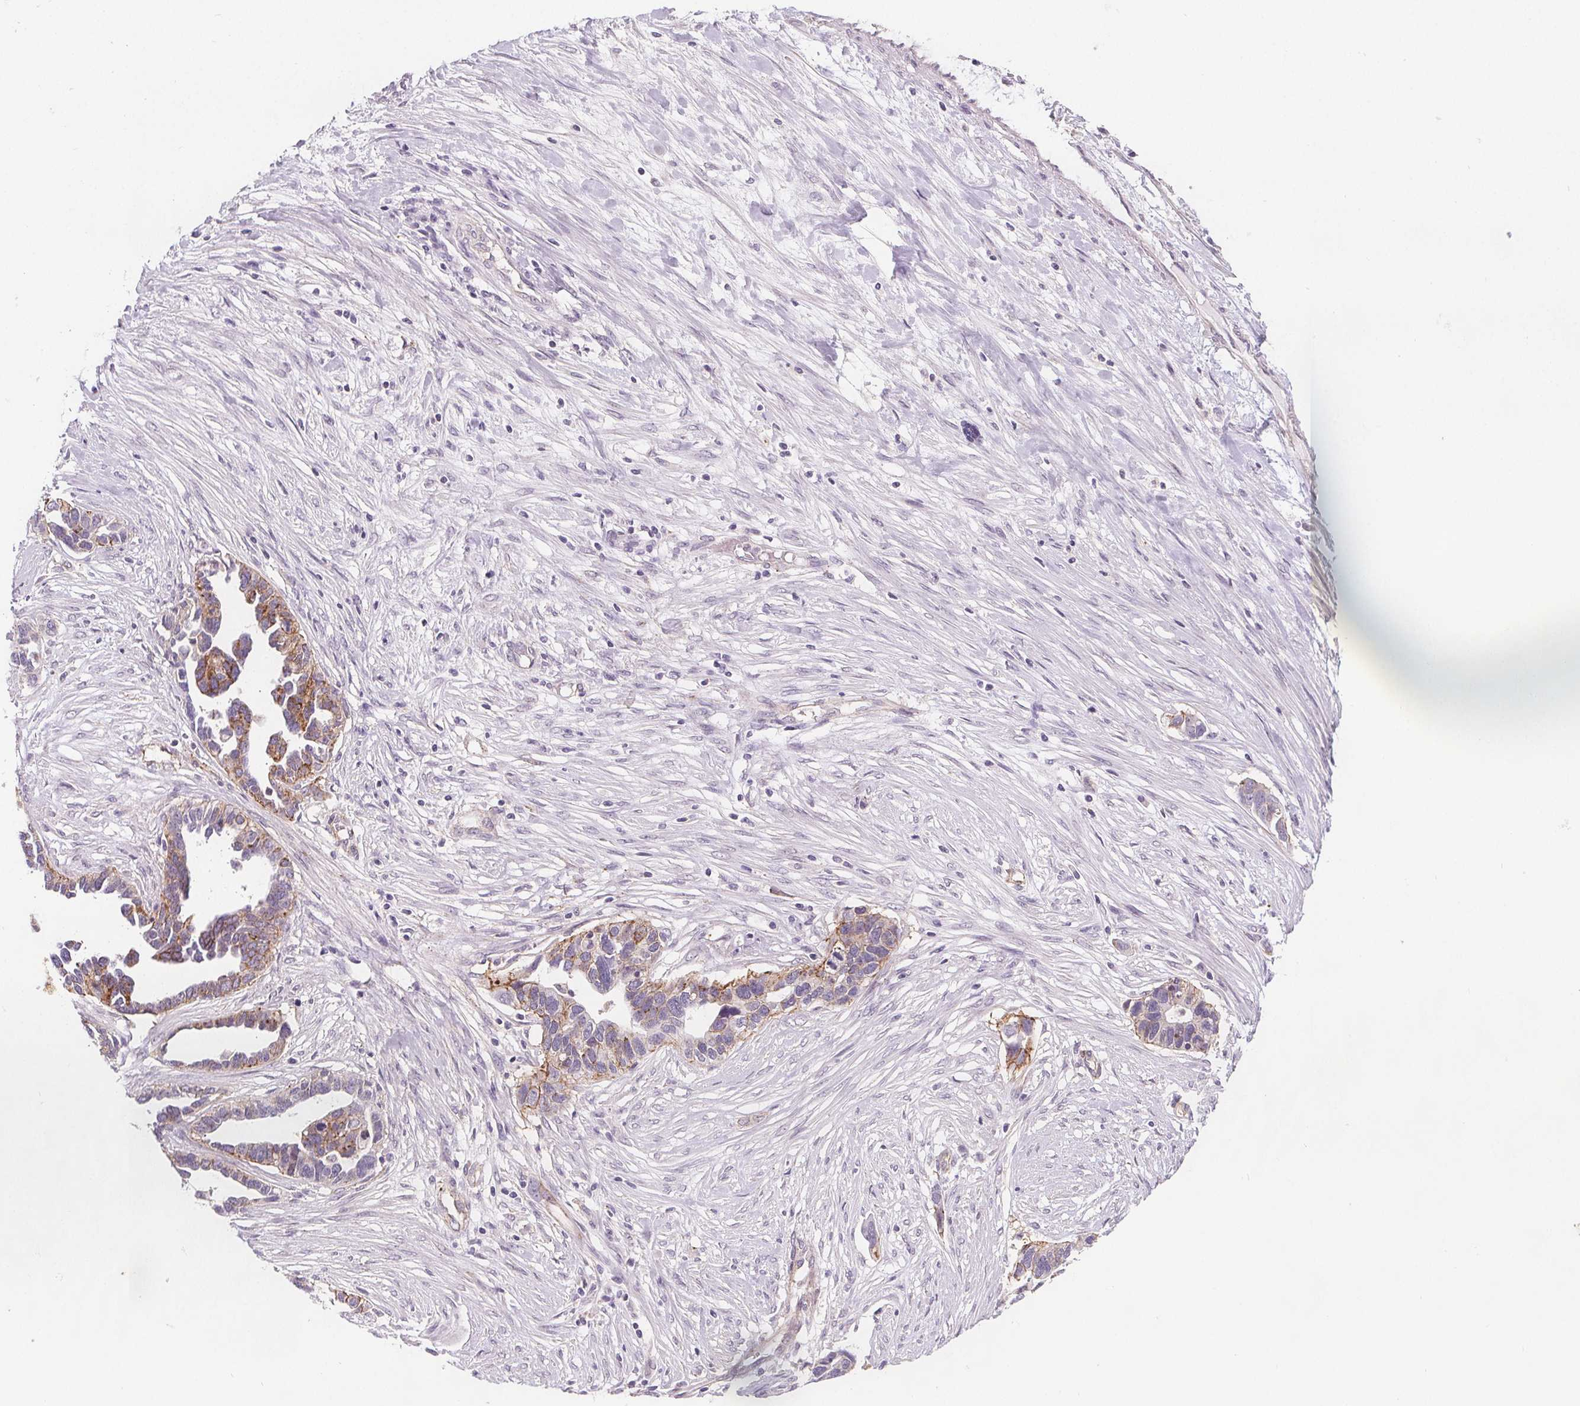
{"staining": {"intensity": "moderate", "quantity": "25%-75%", "location": "cytoplasmic/membranous"}, "tissue": "ovarian cancer", "cell_type": "Tumor cells", "image_type": "cancer", "snomed": [{"axis": "morphology", "description": "Cystadenocarcinoma, serous, NOS"}, {"axis": "topography", "description": "Ovary"}], "caption": "Protein expression analysis of ovarian cancer exhibits moderate cytoplasmic/membranous staining in about 25%-75% of tumor cells. (DAB IHC with brightfield microscopy, high magnification).", "gene": "ATP1A1", "patient": {"sex": "female", "age": 54}}